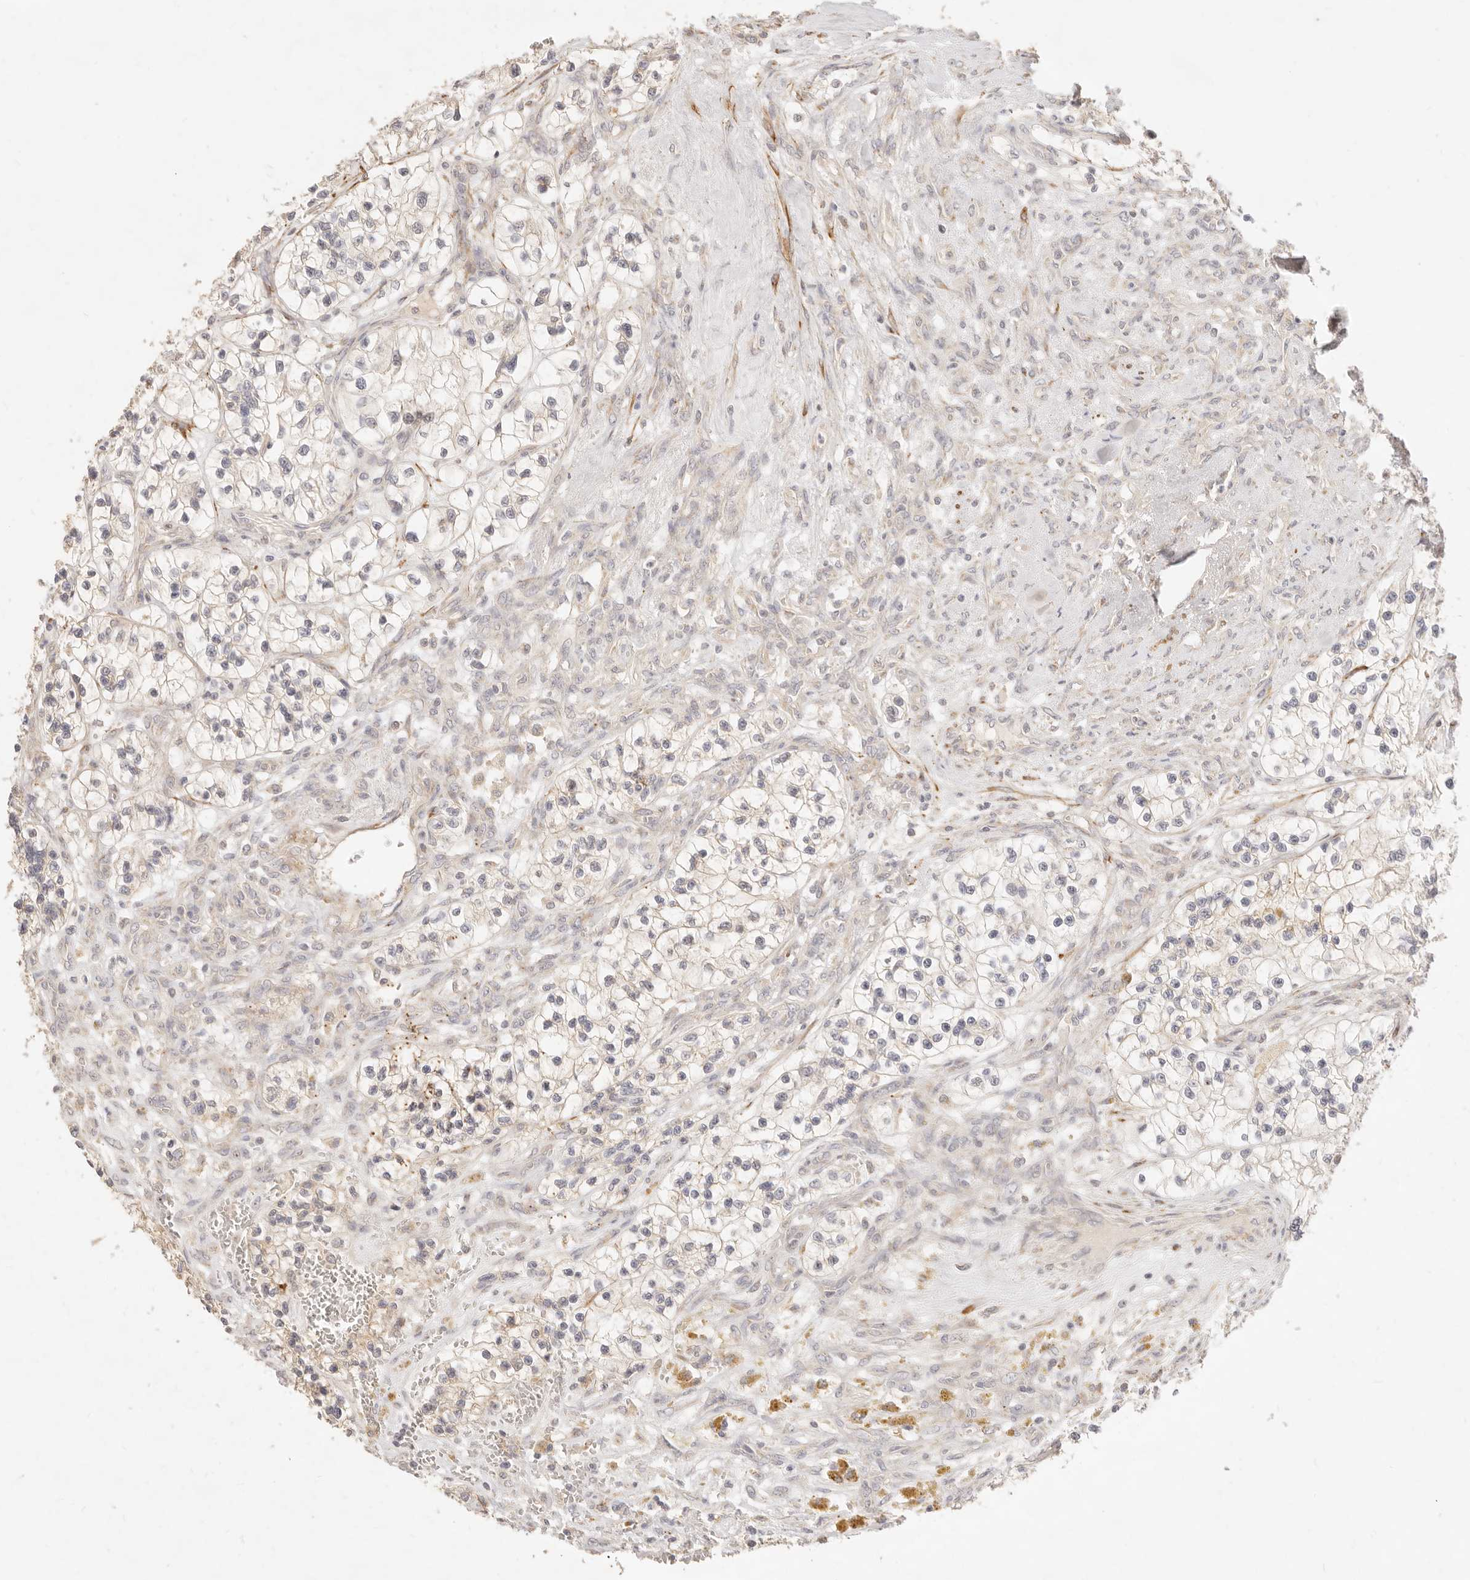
{"staining": {"intensity": "weak", "quantity": "25%-75%", "location": "cytoplasmic/membranous"}, "tissue": "renal cancer", "cell_type": "Tumor cells", "image_type": "cancer", "snomed": [{"axis": "morphology", "description": "Adenocarcinoma, NOS"}, {"axis": "topography", "description": "Kidney"}], "caption": "The image exhibits immunohistochemical staining of renal adenocarcinoma. There is weak cytoplasmic/membranous staining is present in approximately 25%-75% of tumor cells.", "gene": "RUBCNL", "patient": {"sex": "female", "age": 57}}